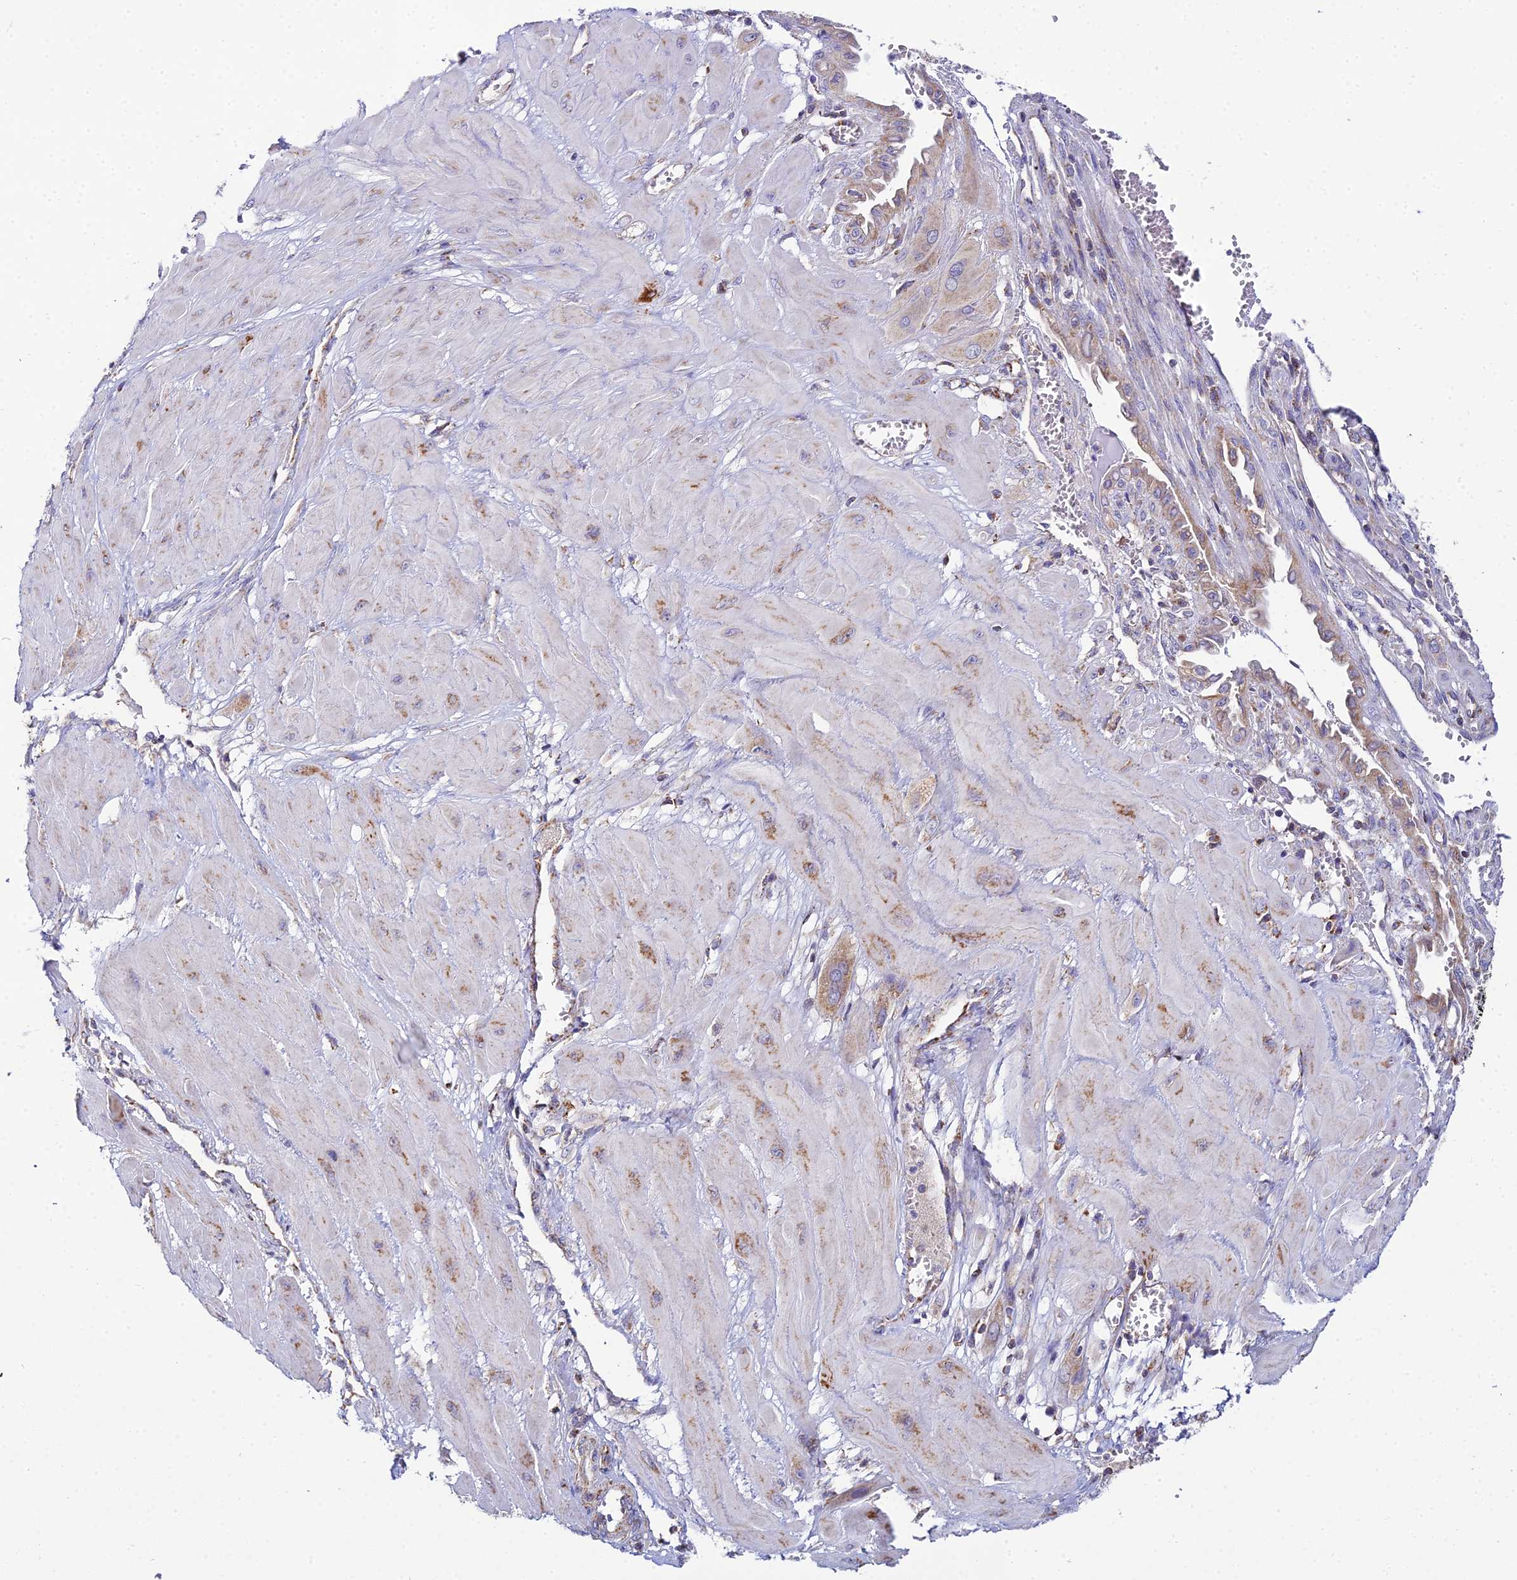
{"staining": {"intensity": "weak", "quantity": ">75%", "location": "cytoplasmic/membranous"}, "tissue": "cervical cancer", "cell_type": "Tumor cells", "image_type": "cancer", "snomed": [{"axis": "morphology", "description": "Squamous cell carcinoma, NOS"}, {"axis": "topography", "description": "Cervix"}], "caption": "The histopathology image reveals immunohistochemical staining of cervical cancer (squamous cell carcinoma). There is weak cytoplasmic/membranous expression is present in approximately >75% of tumor cells. (brown staining indicates protein expression, while blue staining denotes nuclei).", "gene": "NIPSNAP3A", "patient": {"sex": "female", "age": 34}}